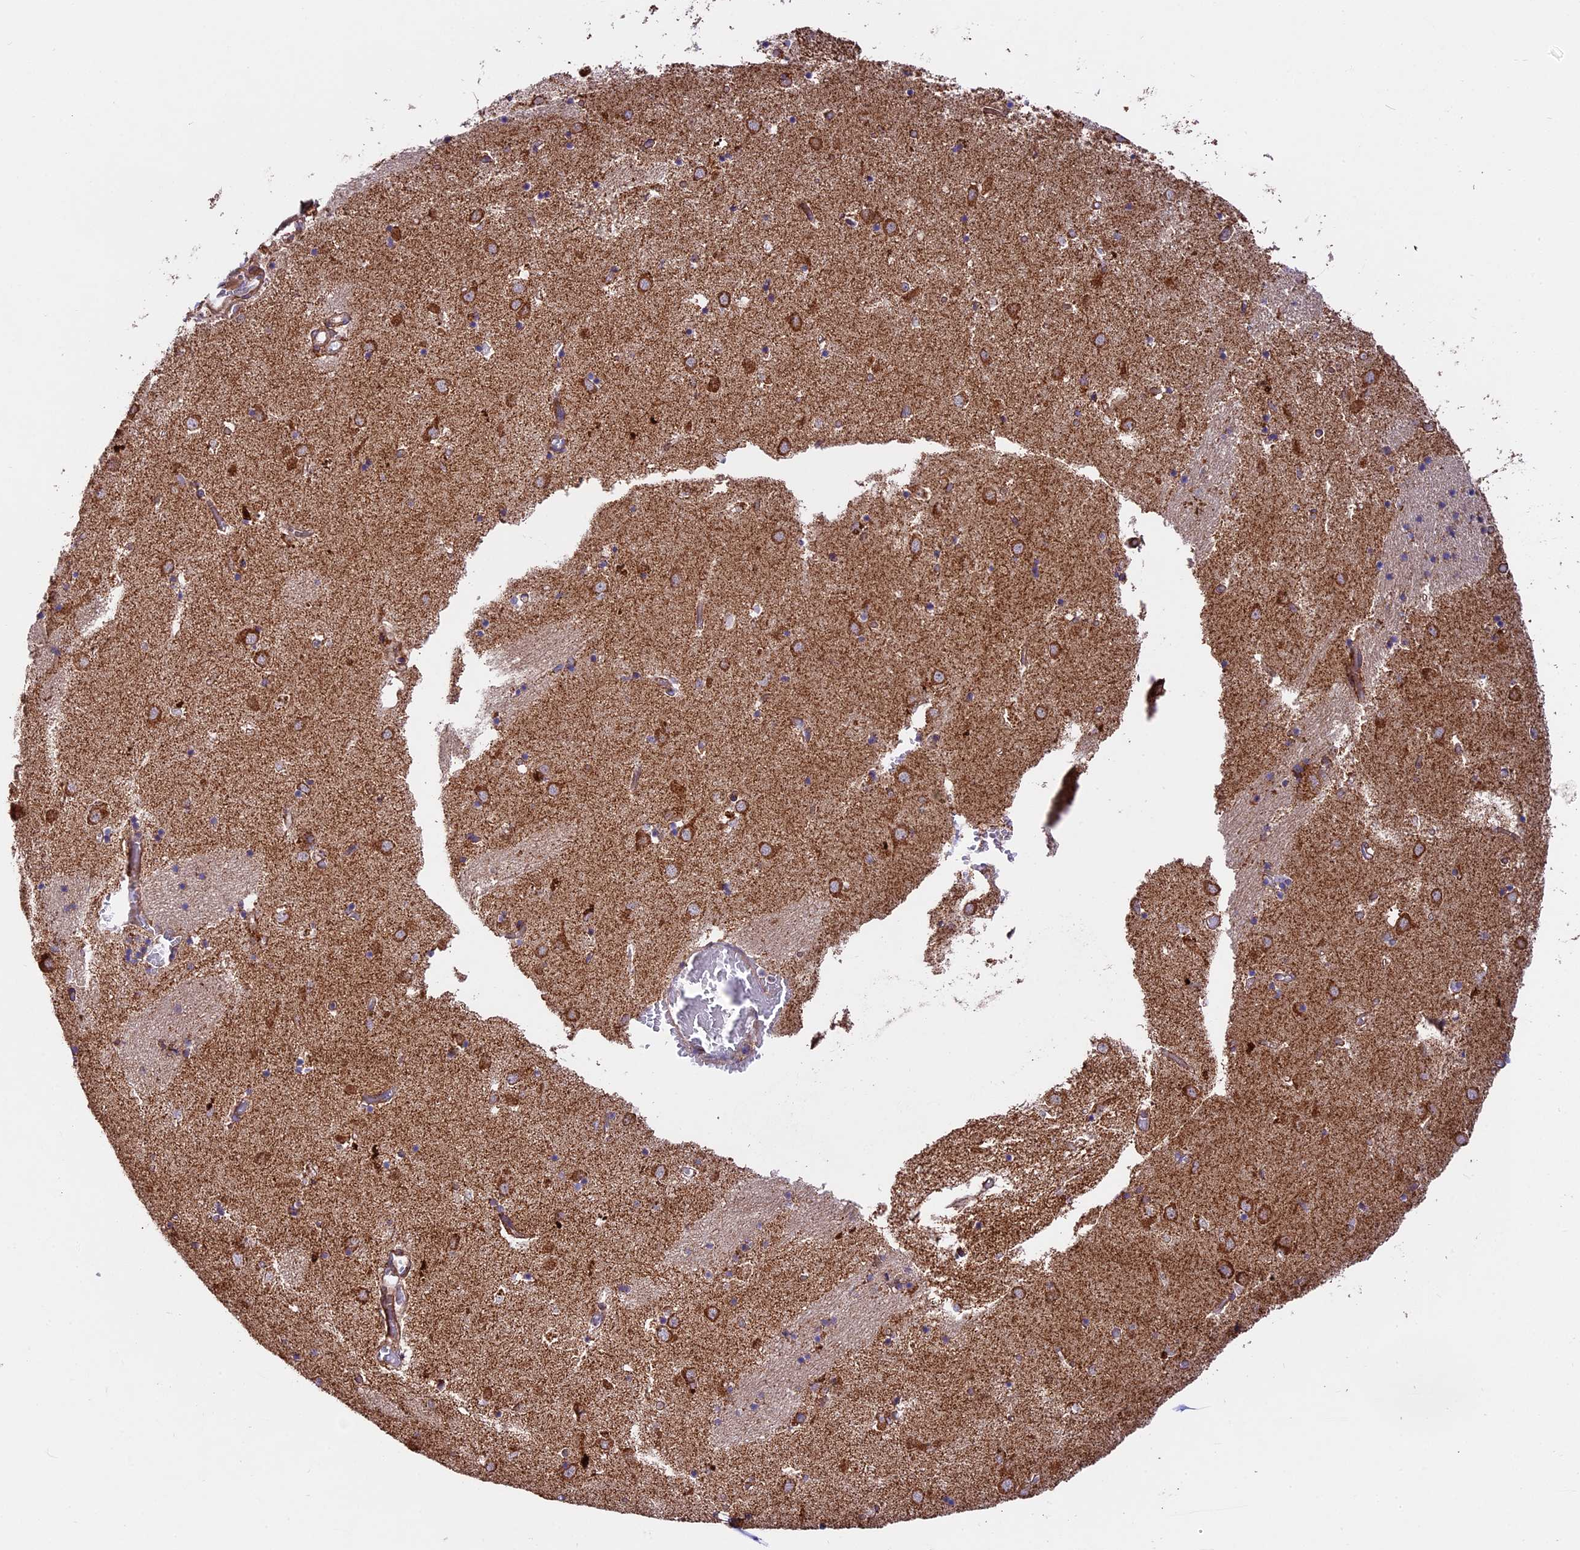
{"staining": {"intensity": "strong", "quantity": "<25%", "location": "cytoplasmic/membranous"}, "tissue": "caudate", "cell_type": "Glial cells", "image_type": "normal", "snomed": [{"axis": "morphology", "description": "Normal tissue, NOS"}, {"axis": "topography", "description": "Lateral ventricle wall"}], "caption": "The histopathology image displays immunohistochemical staining of benign caudate. There is strong cytoplasmic/membranous positivity is seen in about <25% of glial cells. The protein of interest is stained brown, and the nuclei are stained in blue (DAB (3,3'-diaminobenzidine) IHC with brightfield microscopy, high magnification).", "gene": "NDUFA8", "patient": {"sex": "male", "age": 70}}